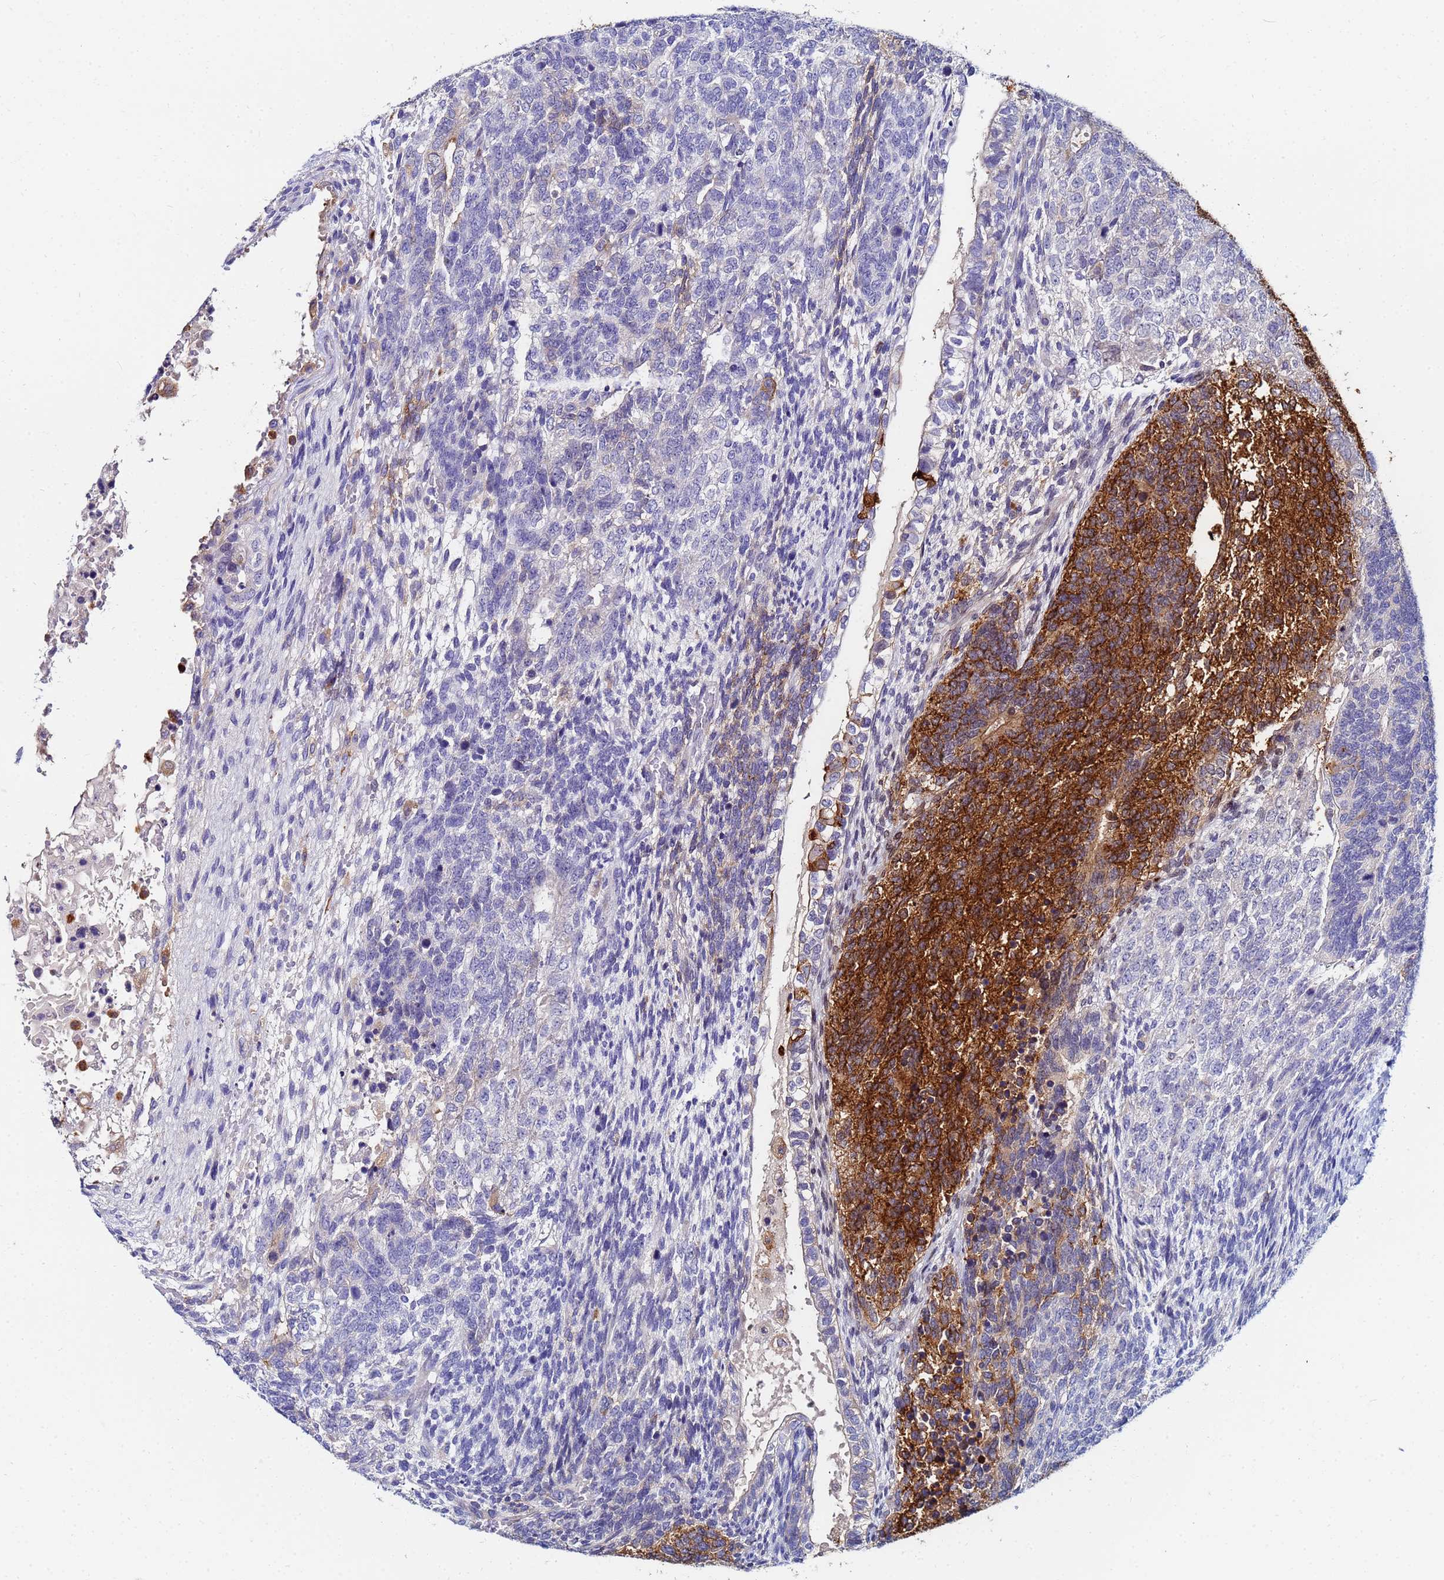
{"staining": {"intensity": "negative", "quantity": "none", "location": "none"}, "tissue": "testis cancer", "cell_type": "Tumor cells", "image_type": "cancer", "snomed": [{"axis": "morphology", "description": "Carcinoma, Embryonal, NOS"}, {"axis": "topography", "description": "Testis"}], "caption": "Micrograph shows no significant protein staining in tumor cells of testis cancer.", "gene": "BASP1", "patient": {"sex": "male", "age": 23}}